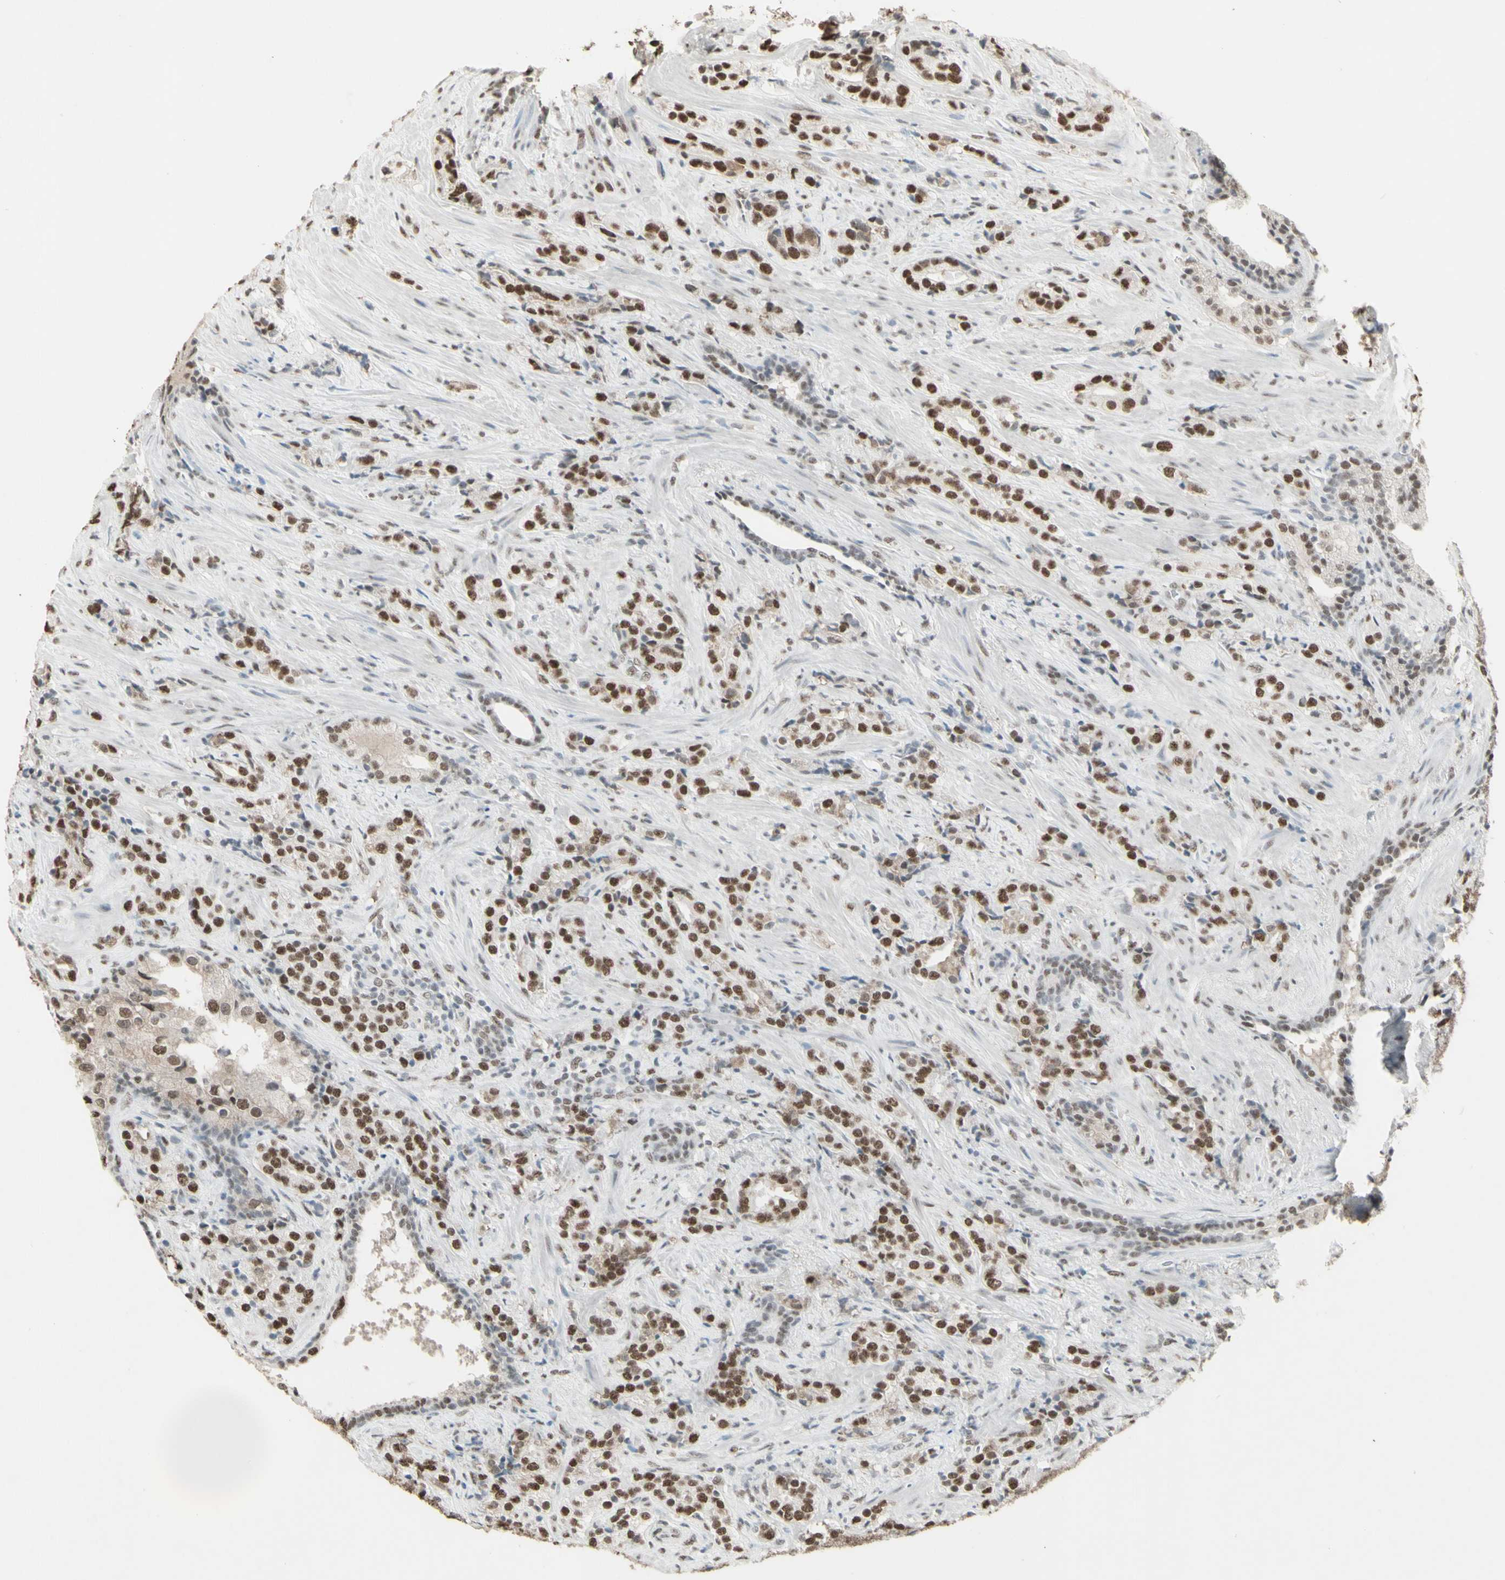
{"staining": {"intensity": "strong", "quantity": ">75%", "location": "nuclear"}, "tissue": "prostate cancer", "cell_type": "Tumor cells", "image_type": "cancer", "snomed": [{"axis": "morphology", "description": "Adenocarcinoma, High grade"}, {"axis": "topography", "description": "Prostate"}], "caption": "A photomicrograph of prostate cancer stained for a protein displays strong nuclear brown staining in tumor cells.", "gene": "TRIM28", "patient": {"sex": "male", "age": 71}}